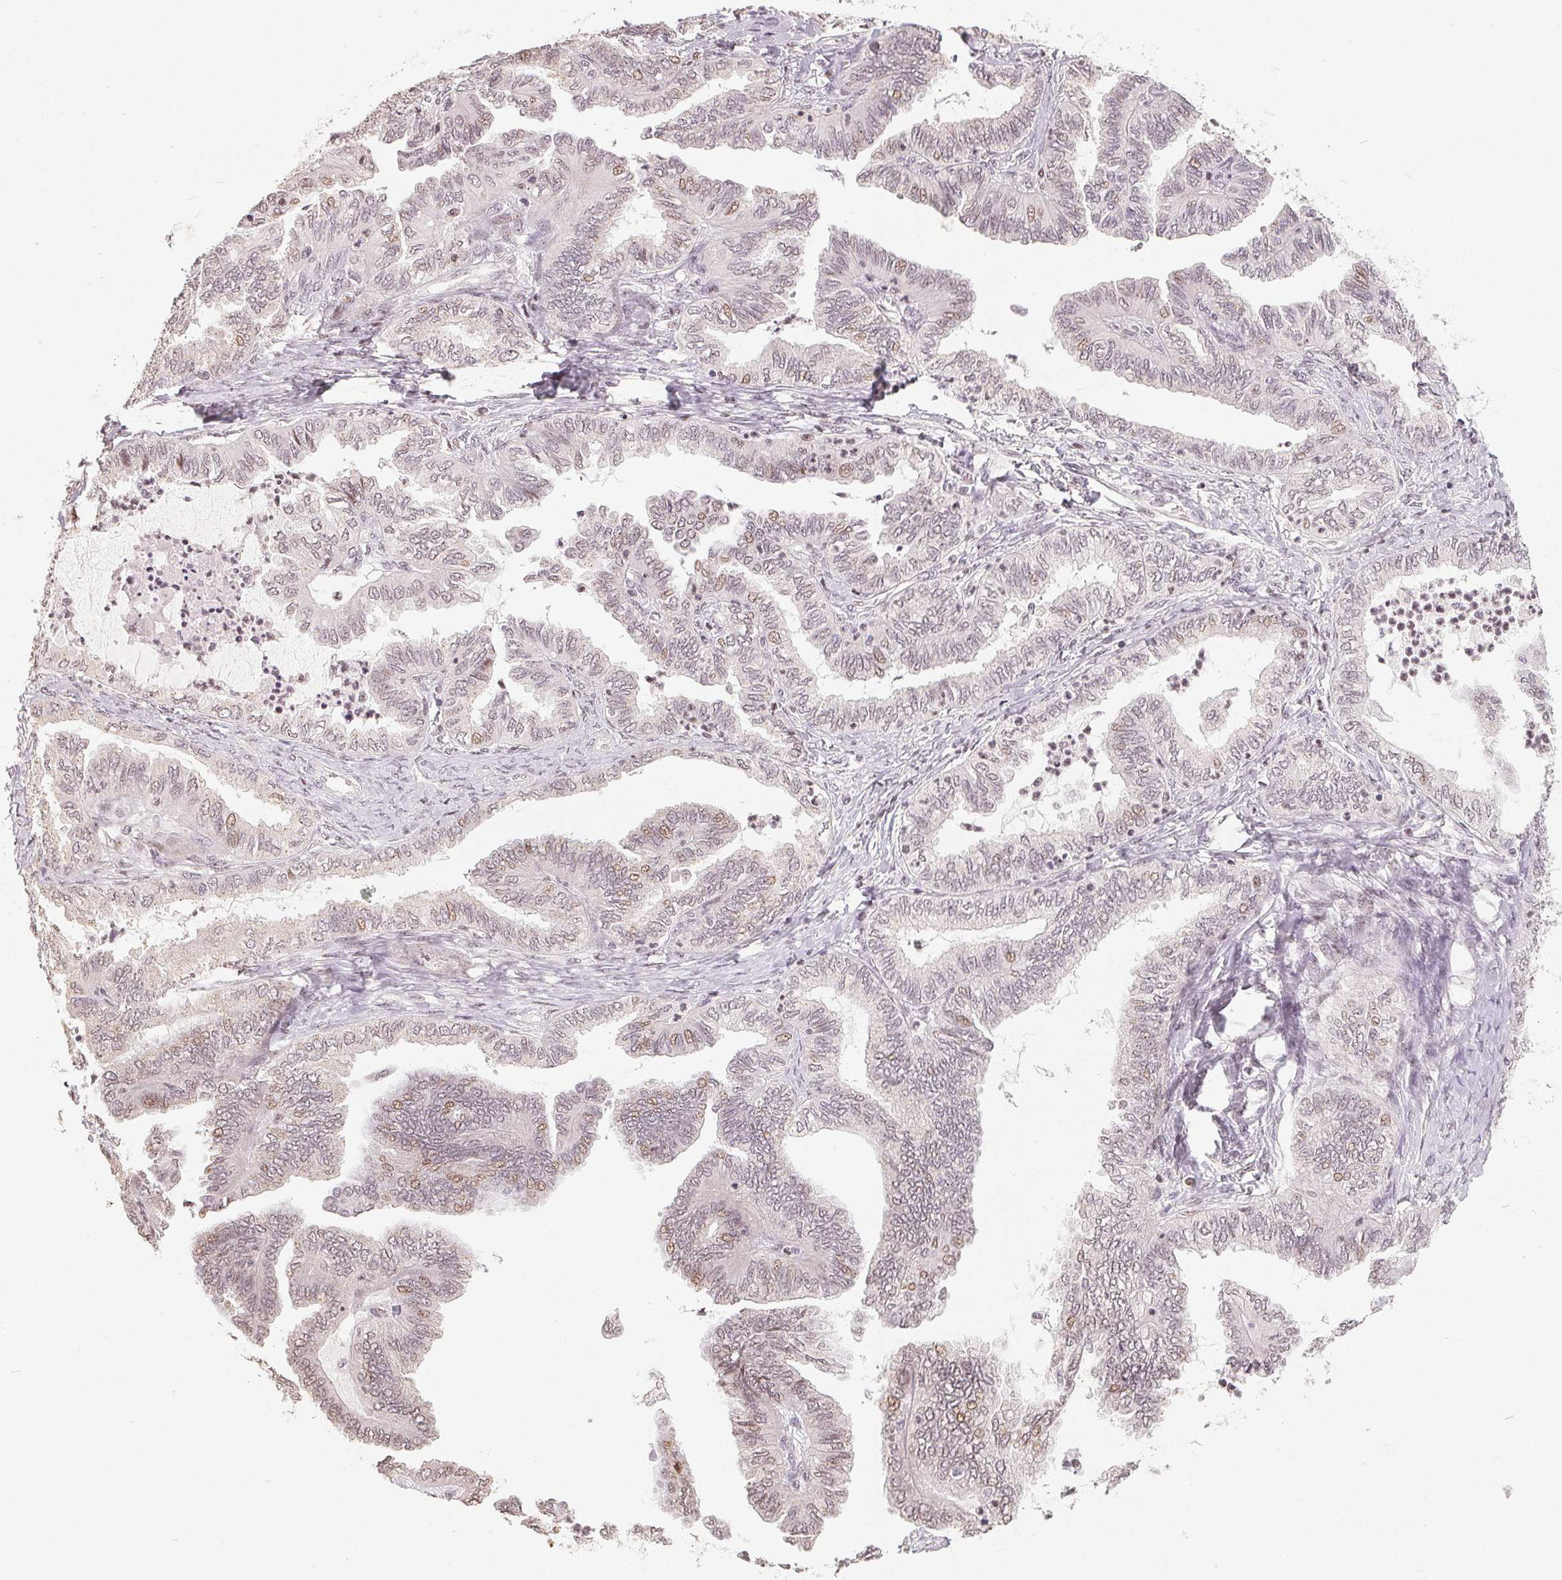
{"staining": {"intensity": "weak", "quantity": "<25%", "location": "nuclear"}, "tissue": "ovarian cancer", "cell_type": "Tumor cells", "image_type": "cancer", "snomed": [{"axis": "morphology", "description": "Carcinoma, endometroid"}, {"axis": "topography", "description": "Ovary"}], "caption": "The histopathology image shows no staining of tumor cells in ovarian cancer (endometroid carcinoma).", "gene": "CCDC138", "patient": {"sex": "female", "age": 70}}